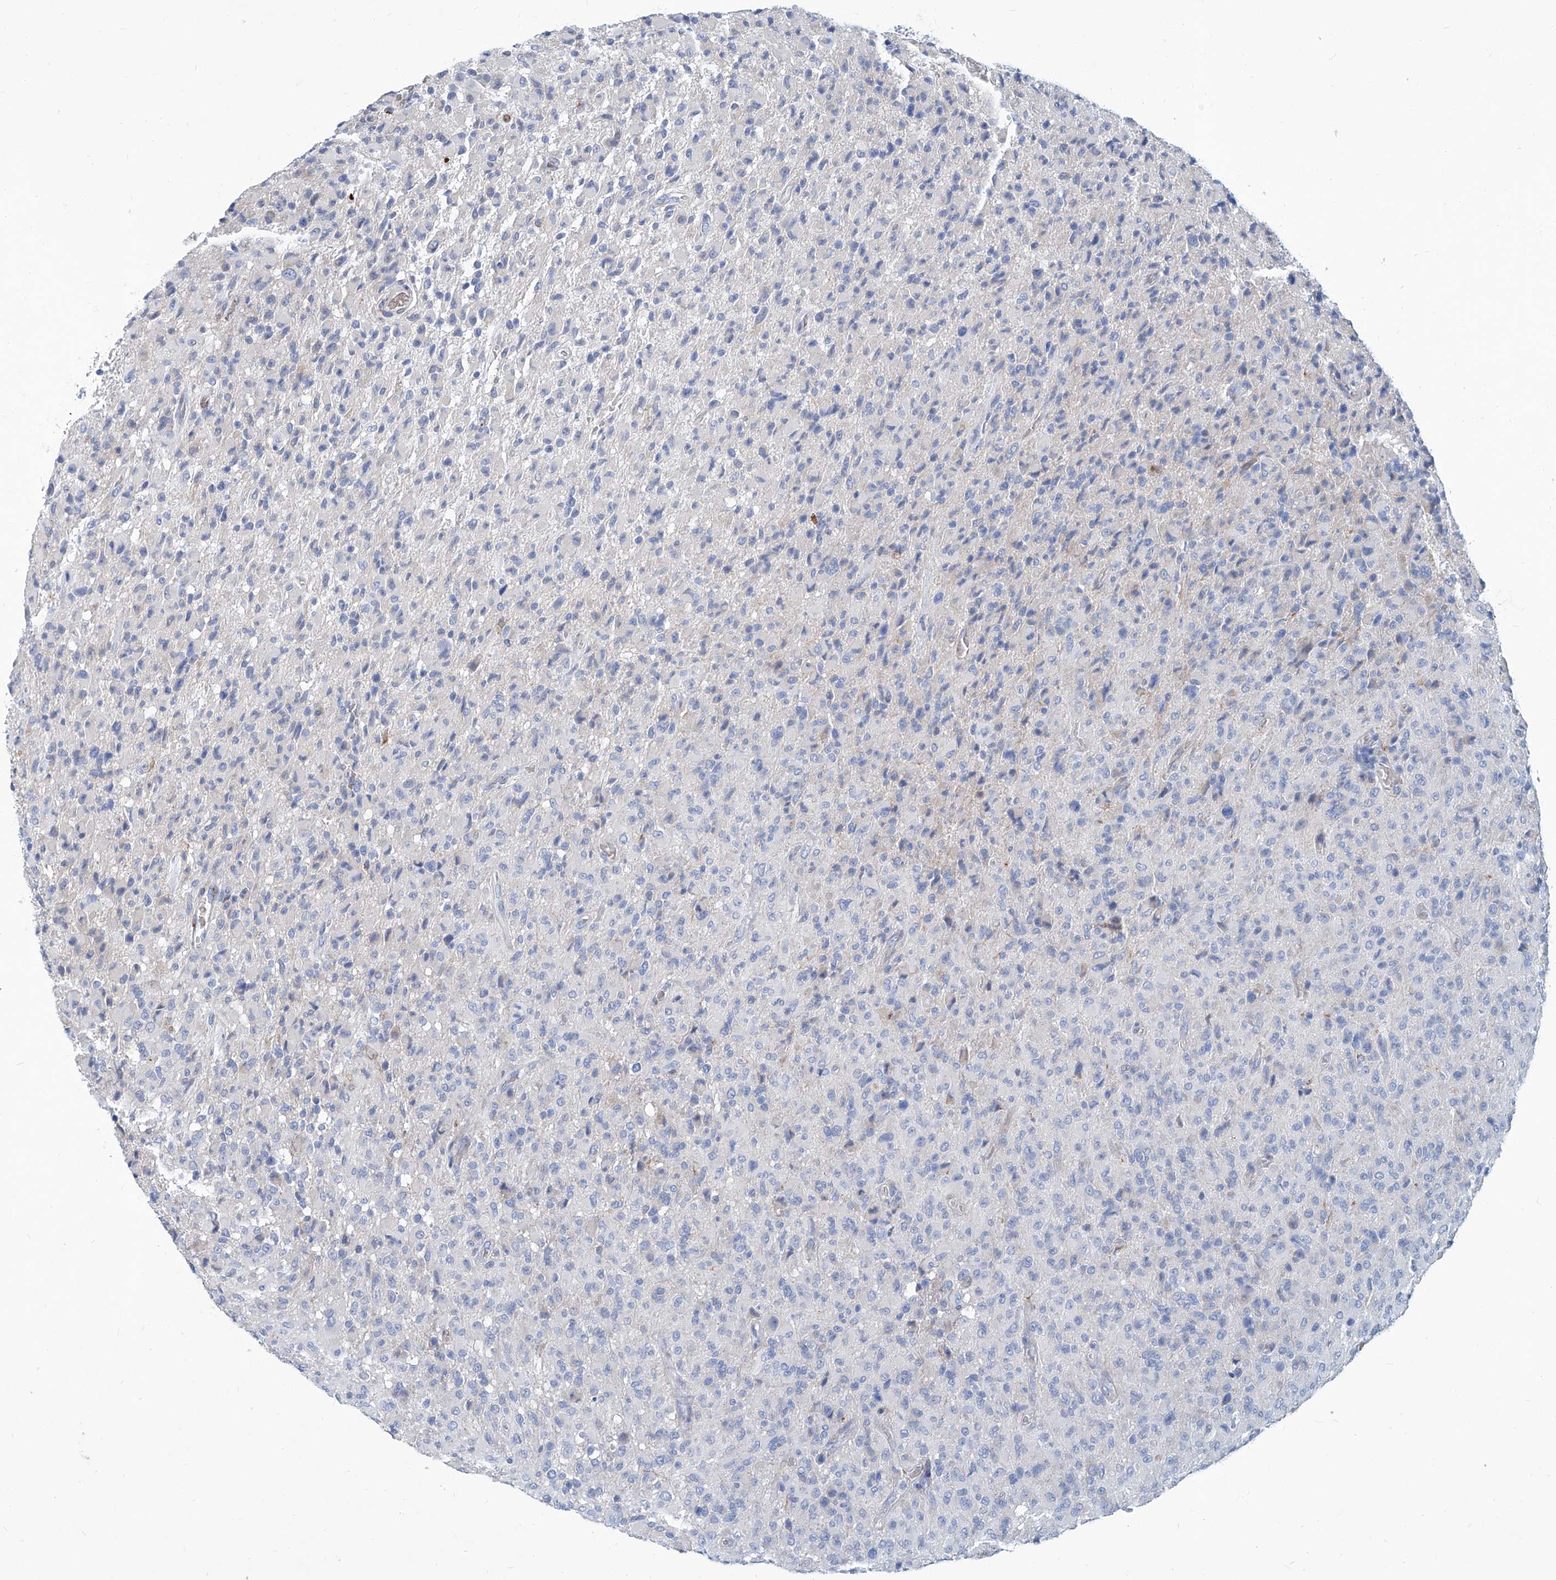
{"staining": {"intensity": "negative", "quantity": "none", "location": "none"}, "tissue": "glioma", "cell_type": "Tumor cells", "image_type": "cancer", "snomed": [{"axis": "morphology", "description": "Glioma, malignant, High grade"}, {"axis": "topography", "description": "Brain"}], "caption": "There is no significant positivity in tumor cells of high-grade glioma (malignant).", "gene": "FPR2", "patient": {"sex": "female", "age": 57}}